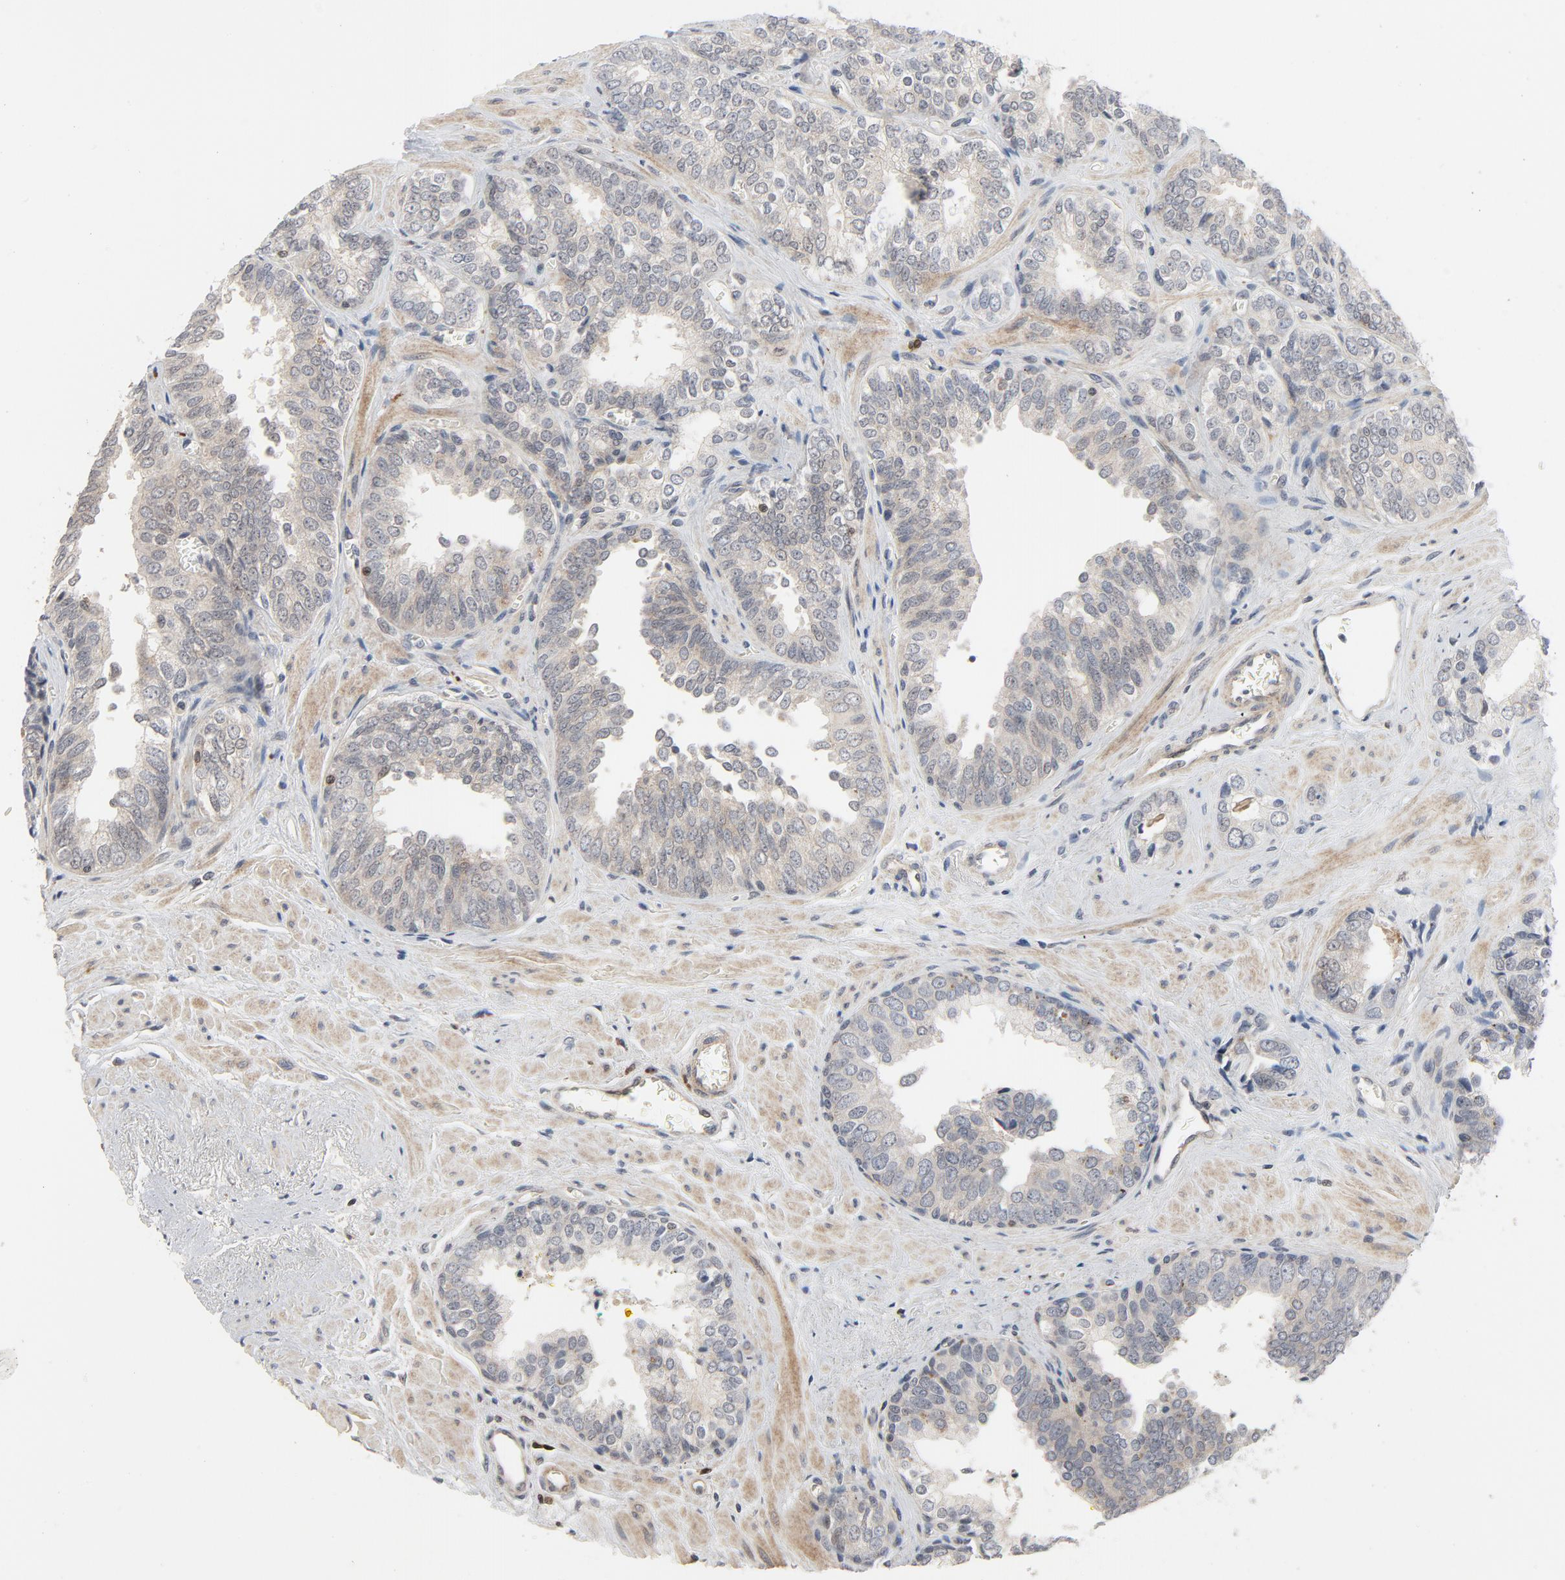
{"staining": {"intensity": "negative", "quantity": "none", "location": "none"}, "tissue": "prostate cancer", "cell_type": "Tumor cells", "image_type": "cancer", "snomed": [{"axis": "morphology", "description": "Adenocarcinoma, High grade"}, {"axis": "topography", "description": "Prostate"}], "caption": "This is a photomicrograph of immunohistochemistry (IHC) staining of adenocarcinoma (high-grade) (prostate), which shows no staining in tumor cells.", "gene": "TRADD", "patient": {"sex": "male", "age": 67}}